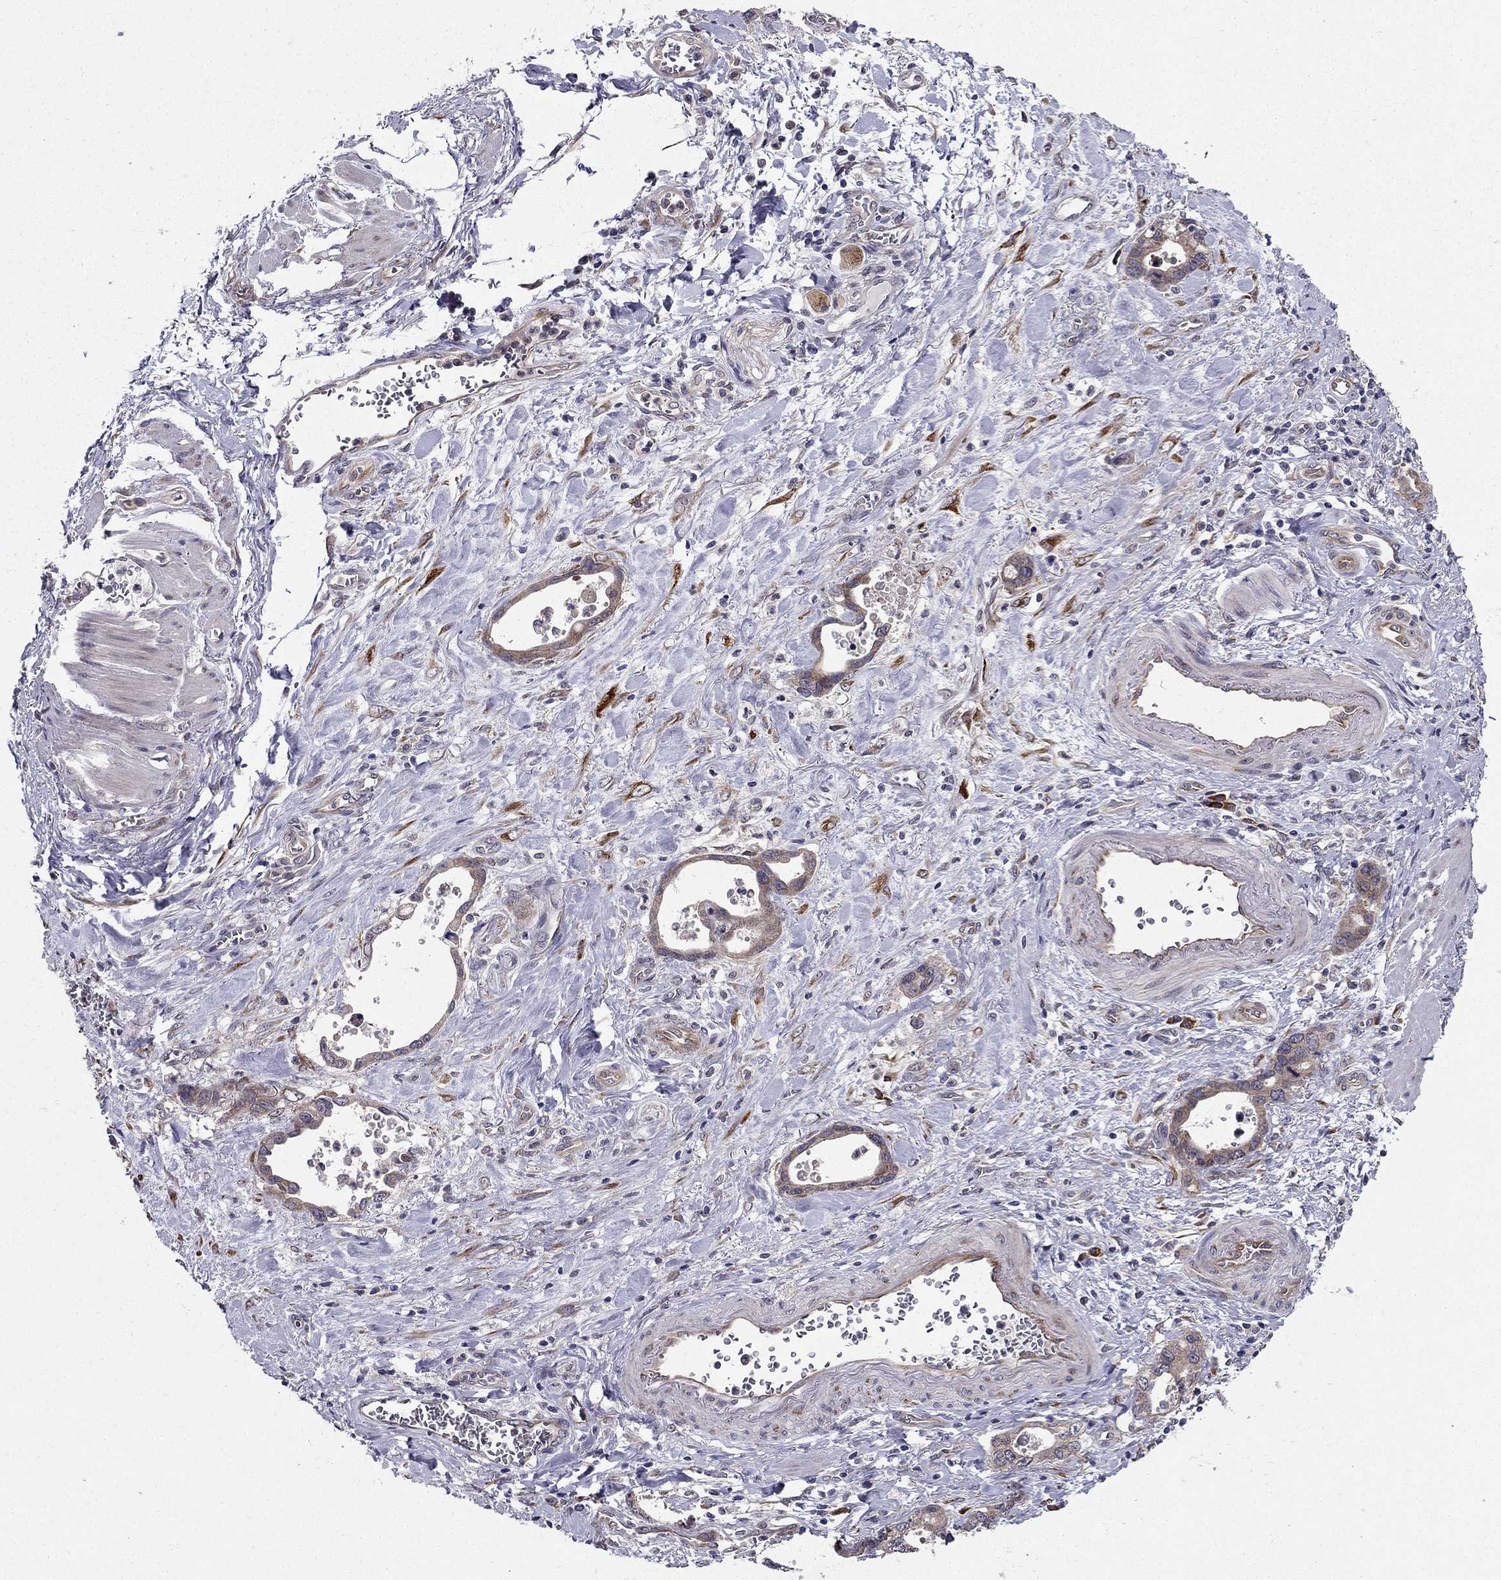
{"staining": {"intensity": "weak", "quantity": ">75%", "location": "cytoplasmic/membranous"}, "tissue": "stomach cancer", "cell_type": "Tumor cells", "image_type": "cancer", "snomed": [{"axis": "morphology", "description": "Normal tissue, NOS"}, {"axis": "morphology", "description": "Adenocarcinoma, NOS"}, {"axis": "topography", "description": "Esophagus"}, {"axis": "topography", "description": "Stomach, upper"}], "caption": "DAB (3,3'-diaminobenzidine) immunohistochemical staining of human stomach adenocarcinoma displays weak cytoplasmic/membranous protein positivity in about >75% of tumor cells. The protein is stained brown, and the nuclei are stained in blue (DAB IHC with brightfield microscopy, high magnification).", "gene": "ARHGEF28", "patient": {"sex": "male", "age": 74}}